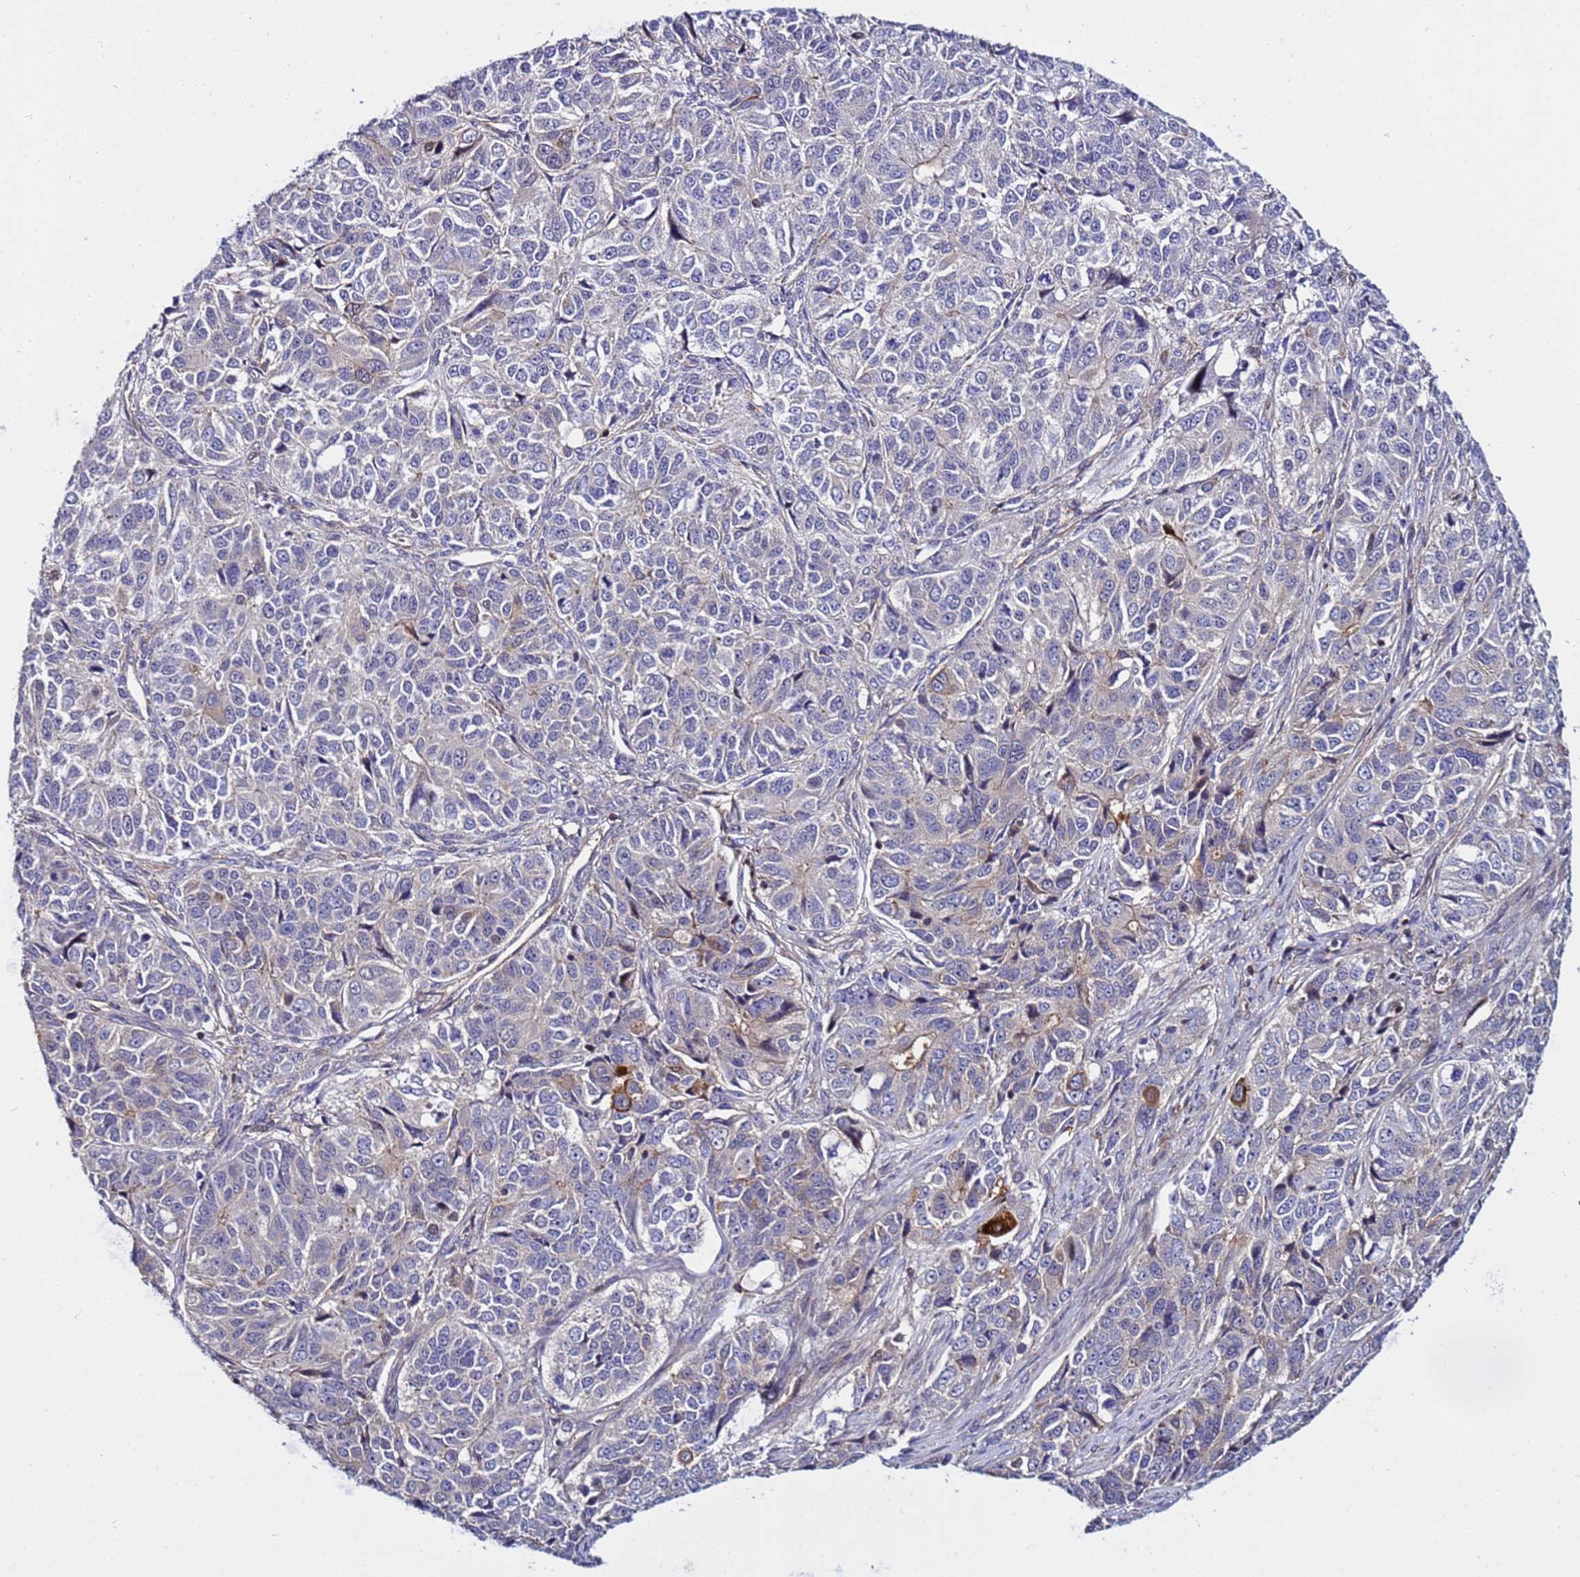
{"staining": {"intensity": "negative", "quantity": "none", "location": "none"}, "tissue": "ovarian cancer", "cell_type": "Tumor cells", "image_type": "cancer", "snomed": [{"axis": "morphology", "description": "Carcinoma, endometroid"}, {"axis": "topography", "description": "Ovary"}], "caption": "This is an IHC image of human ovarian endometroid carcinoma. There is no expression in tumor cells.", "gene": "STK38", "patient": {"sex": "female", "age": 51}}